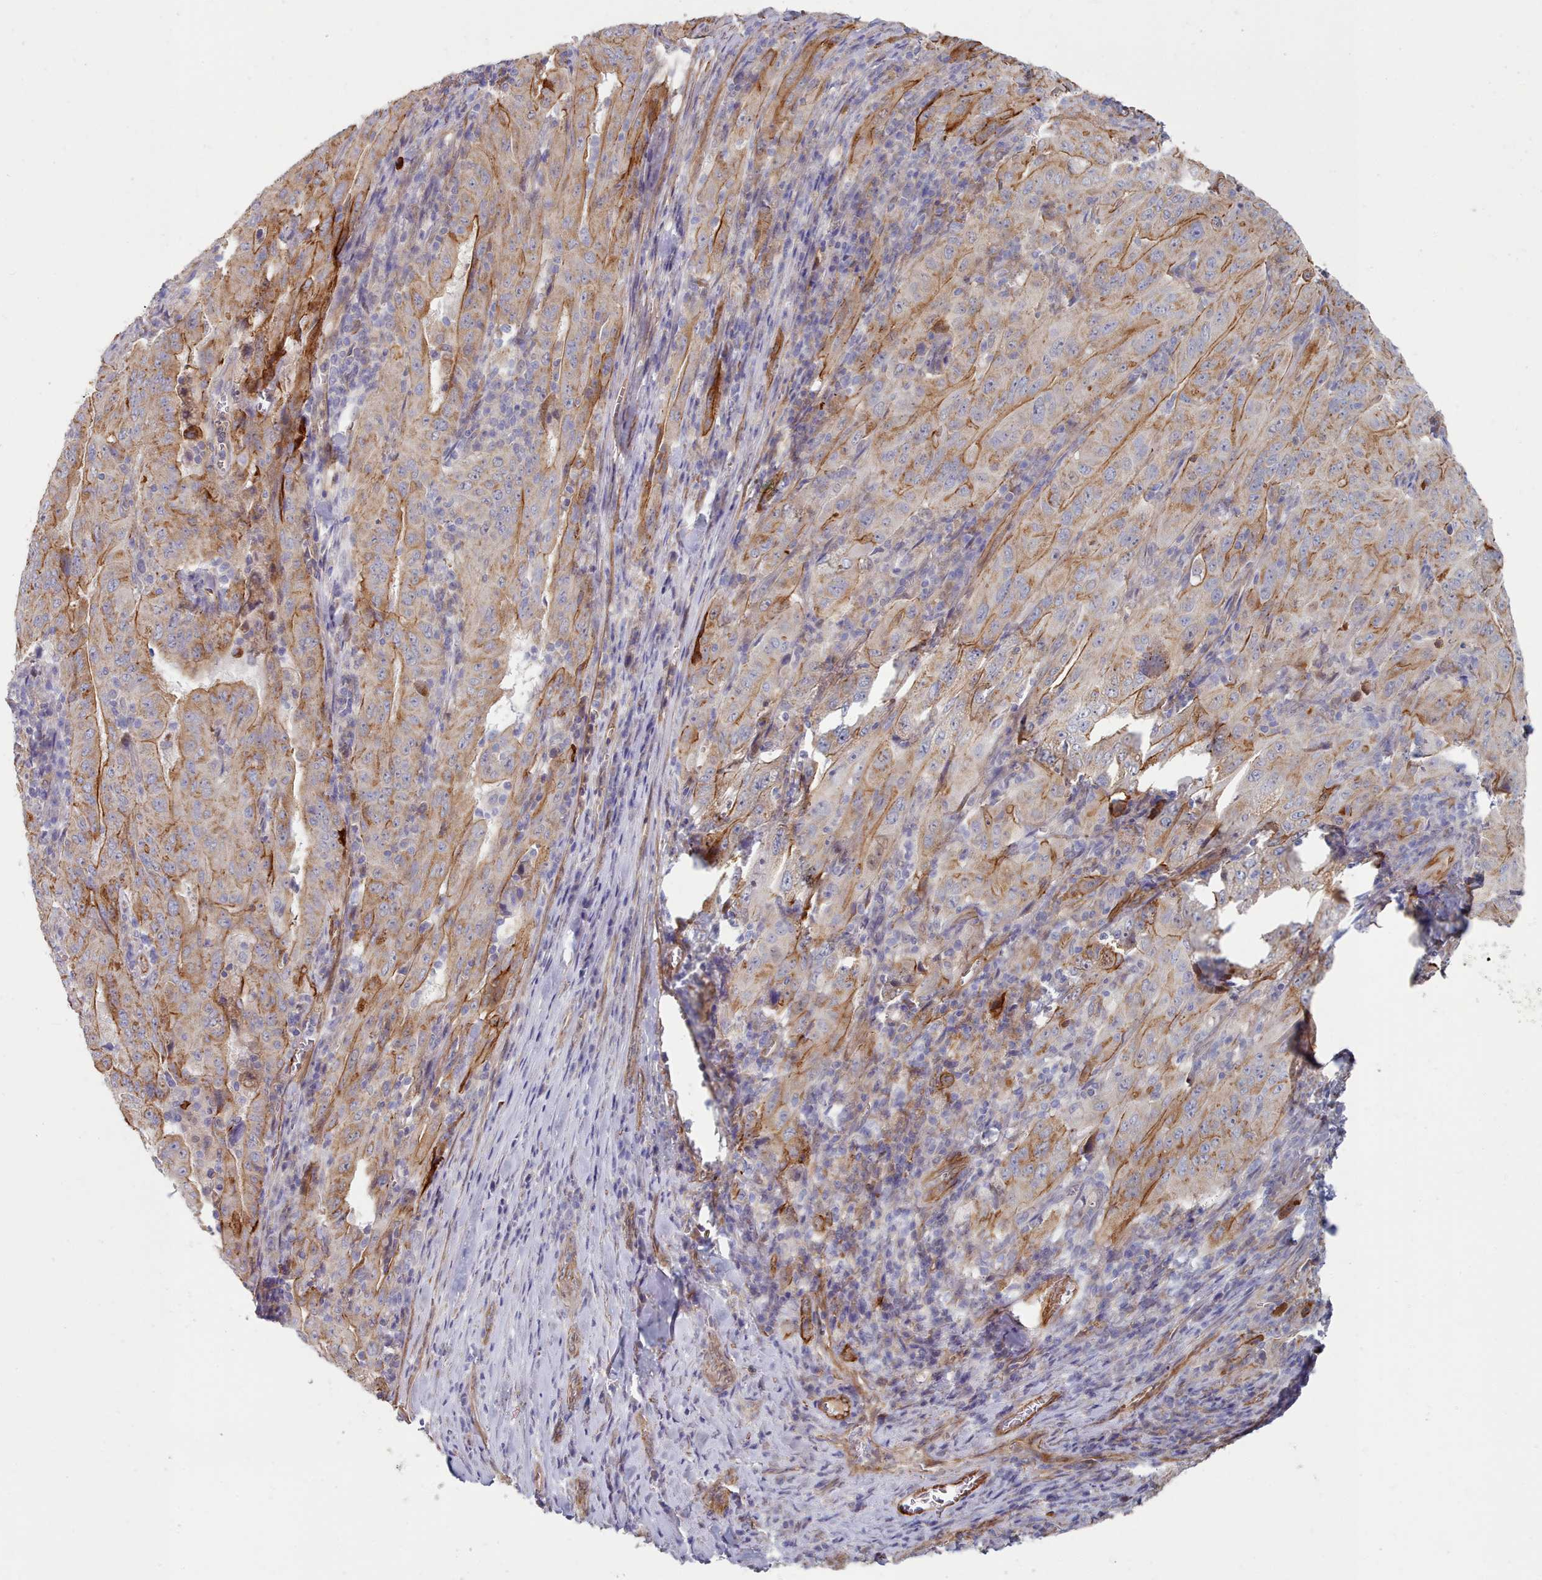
{"staining": {"intensity": "moderate", "quantity": ">75%", "location": "cytoplasmic/membranous"}, "tissue": "pancreatic cancer", "cell_type": "Tumor cells", "image_type": "cancer", "snomed": [{"axis": "morphology", "description": "Adenocarcinoma, NOS"}, {"axis": "topography", "description": "Pancreas"}], "caption": "Human pancreatic adenocarcinoma stained with a protein marker demonstrates moderate staining in tumor cells.", "gene": "G6PC1", "patient": {"sex": "male", "age": 63}}